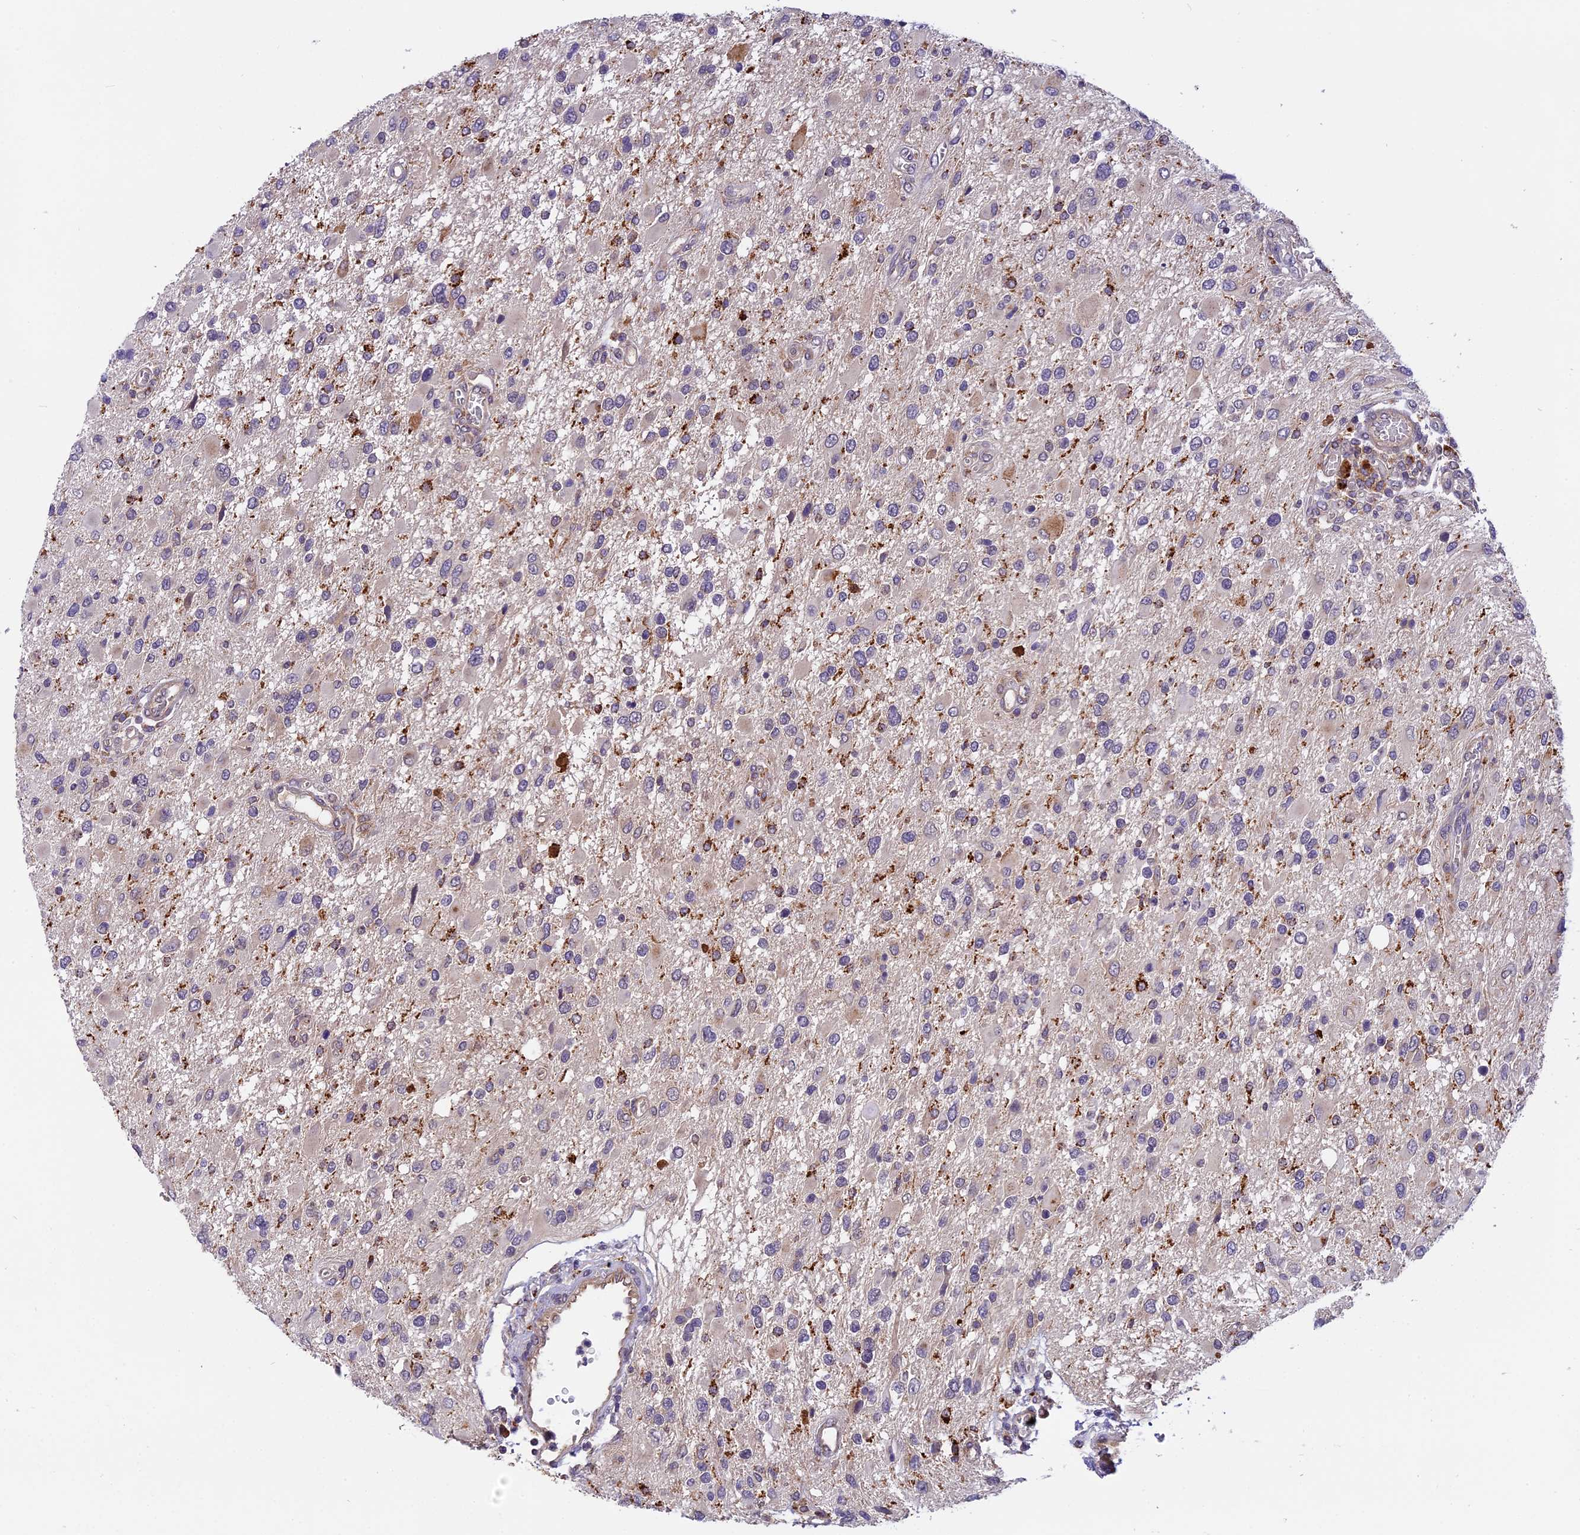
{"staining": {"intensity": "moderate", "quantity": "<25%", "location": "cytoplasmic/membranous"}, "tissue": "glioma", "cell_type": "Tumor cells", "image_type": "cancer", "snomed": [{"axis": "morphology", "description": "Glioma, malignant, High grade"}, {"axis": "topography", "description": "Brain"}], "caption": "Glioma stained with DAB (3,3'-diaminobenzidine) immunohistochemistry reveals low levels of moderate cytoplasmic/membranous expression in about <25% of tumor cells.", "gene": "COPE", "patient": {"sex": "male", "age": 53}}